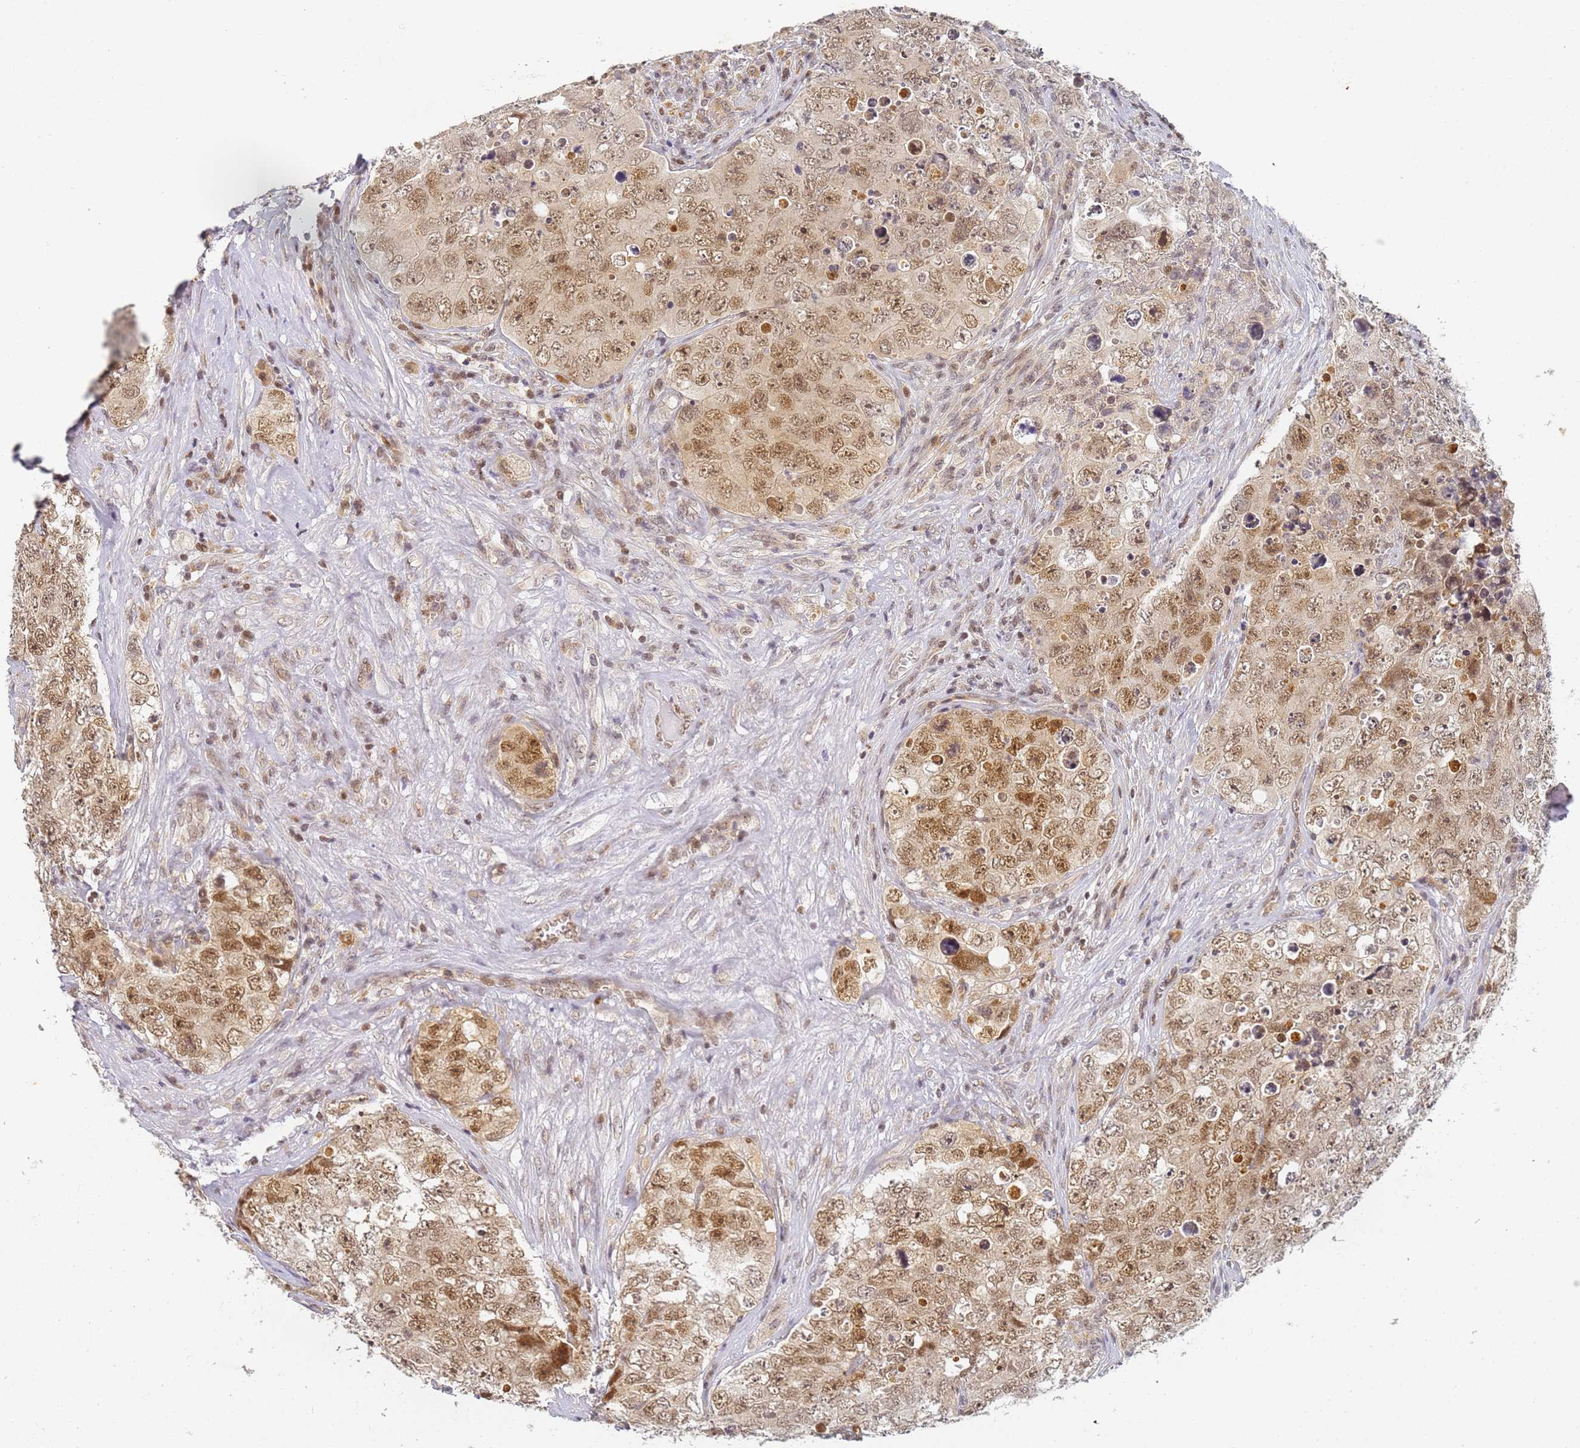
{"staining": {"intensity": "moderate", "quantity": ">75%", "location": "nuclear"}, "tissue": "testis cancer", "cell_type": "Tumor cells", "image_type": "cancer", "snomed": [{"axis": "morphology", "description": "Seminoma, NOS"}, {"axis": "morphology", "description": "Carcinoma, Embryonal, NOS"}, {"axis": "topography", "description": "Testis"}], "caption": "Immunohistochemical staining of human testis cancer reveals medium levels of moderate nuclear staining in approximately >75% of tumor cells.", "gene": "HMCES", "patient": {"sex": "male", "age": 43}}